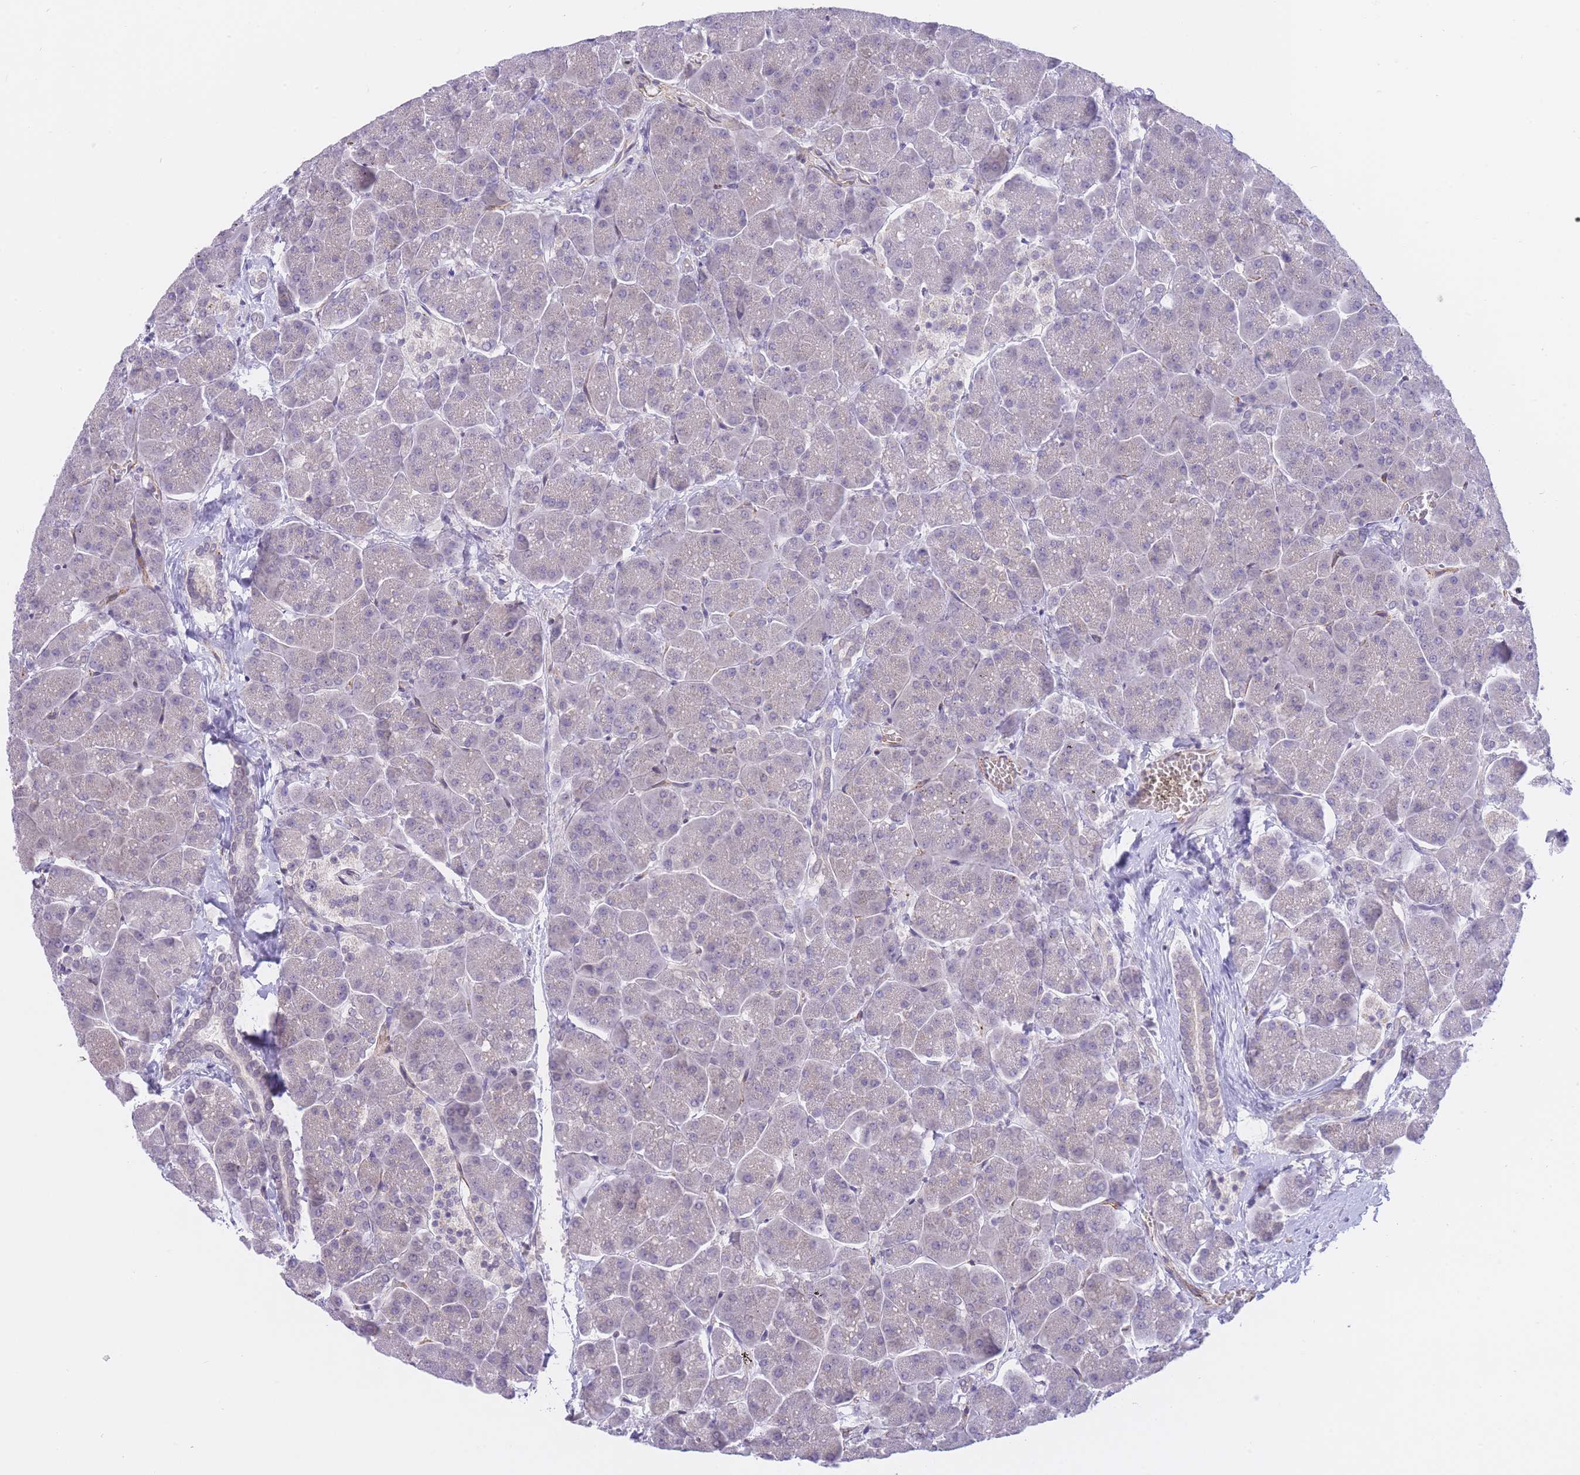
{"staining": {"intensity": "weak", "quantity": "<25%", "location": "cytoplasmic/membranous"}, "tissue": "pancreas", "cell_type": "Exocrine glandular cells", "image_type": "normal", "snomed": [{"axis": "morphology", "description": "Normal tissue, NOS"}, {"axis": "topography", "description": "Pancreas"}, {"axis": "topography", "description": "Peripheral nerve tissue"}], "caption": "An IHC photomicrograph of benign pancreas is shown. There is no staining in exocrine glandular cells of pancreas.", "gene": "QTRT1", "patient": {"sex": "male", "age": 54}}